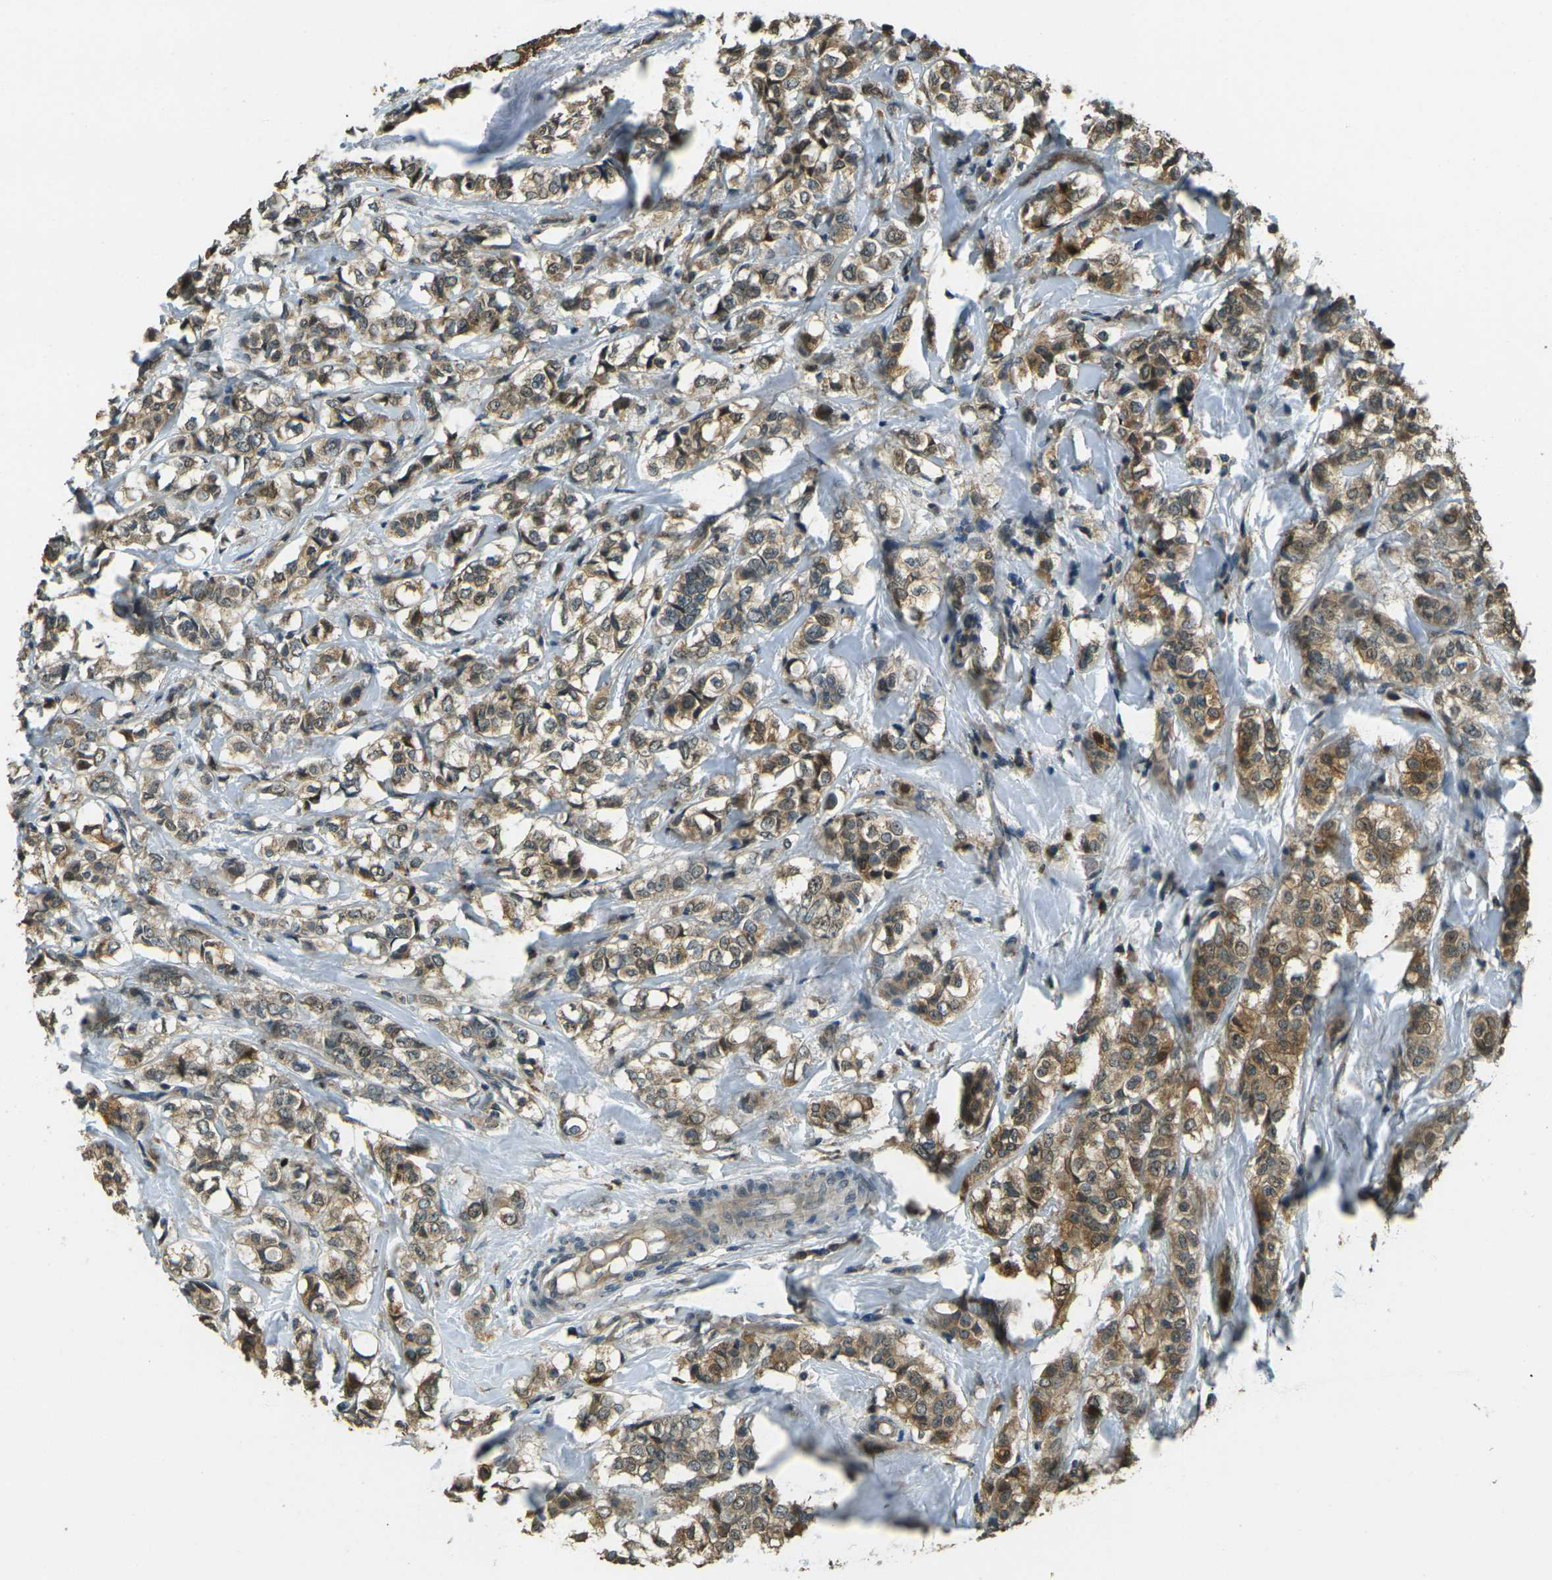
{"staining": {"intensity": "moderate", "quantity": ">75%", "location": "cytoplasmic/membranous,nuclear"}, "tissue": "breast cancer", "cell_type": "Tumor cells", "image_type": "cancer", "snomed": [{"axis": "morphology", "description": "Lobular carcinoma"}, {"axis": "topography", "description": "Breast"}], "caption": "Breast lobular carcinoma stained with a protein marker exhibits moderate staining in tumor cells.", "gene": "TOR1A", "patient": {"sex": "female", "age": 60}}